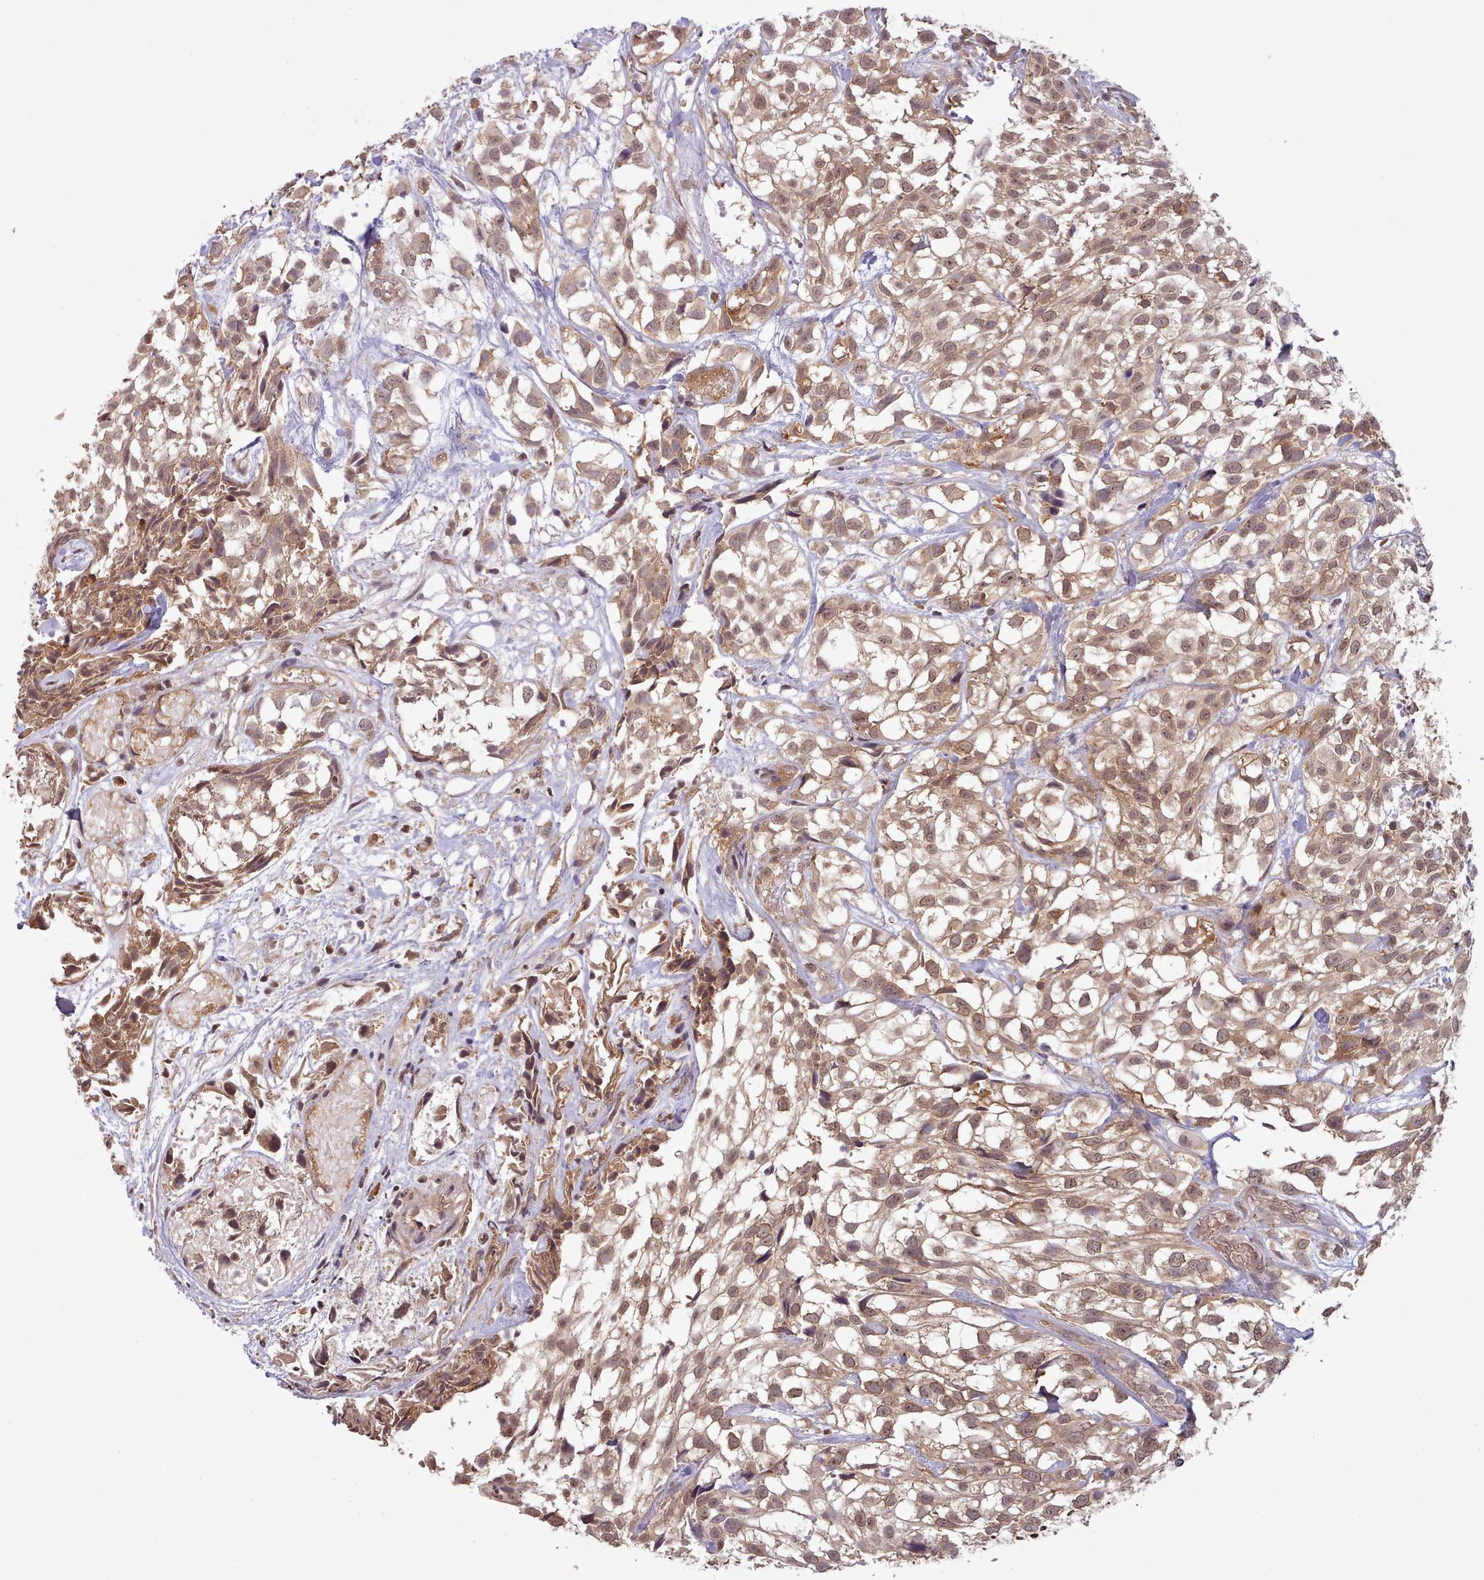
{"staining": {"intensity": "moderate", "quantity": ">75%", "location": "cytoplasmic/membranous,nuclear"}, "tissue": "urothelial cancer", "cell_type": "Tumor cells", "image_type": "cancer", "snomed": [{"axis": "morphology", "description": "Urothelial carcinoma, High grade"}, {"axis": "topography", "description": "Urinary bladder"}], "caption": "Immunohistochemistry of urothelial carcinoma (high-grade) displays medium levels of moderate cytoplasmic/membranous and nuclear expression in approximately >75% of tumor cells. (IHC, brightfield microscopy, high magnification).", "gene": "PIP4P1", "patient": {"sex": "male", "age": 56}}